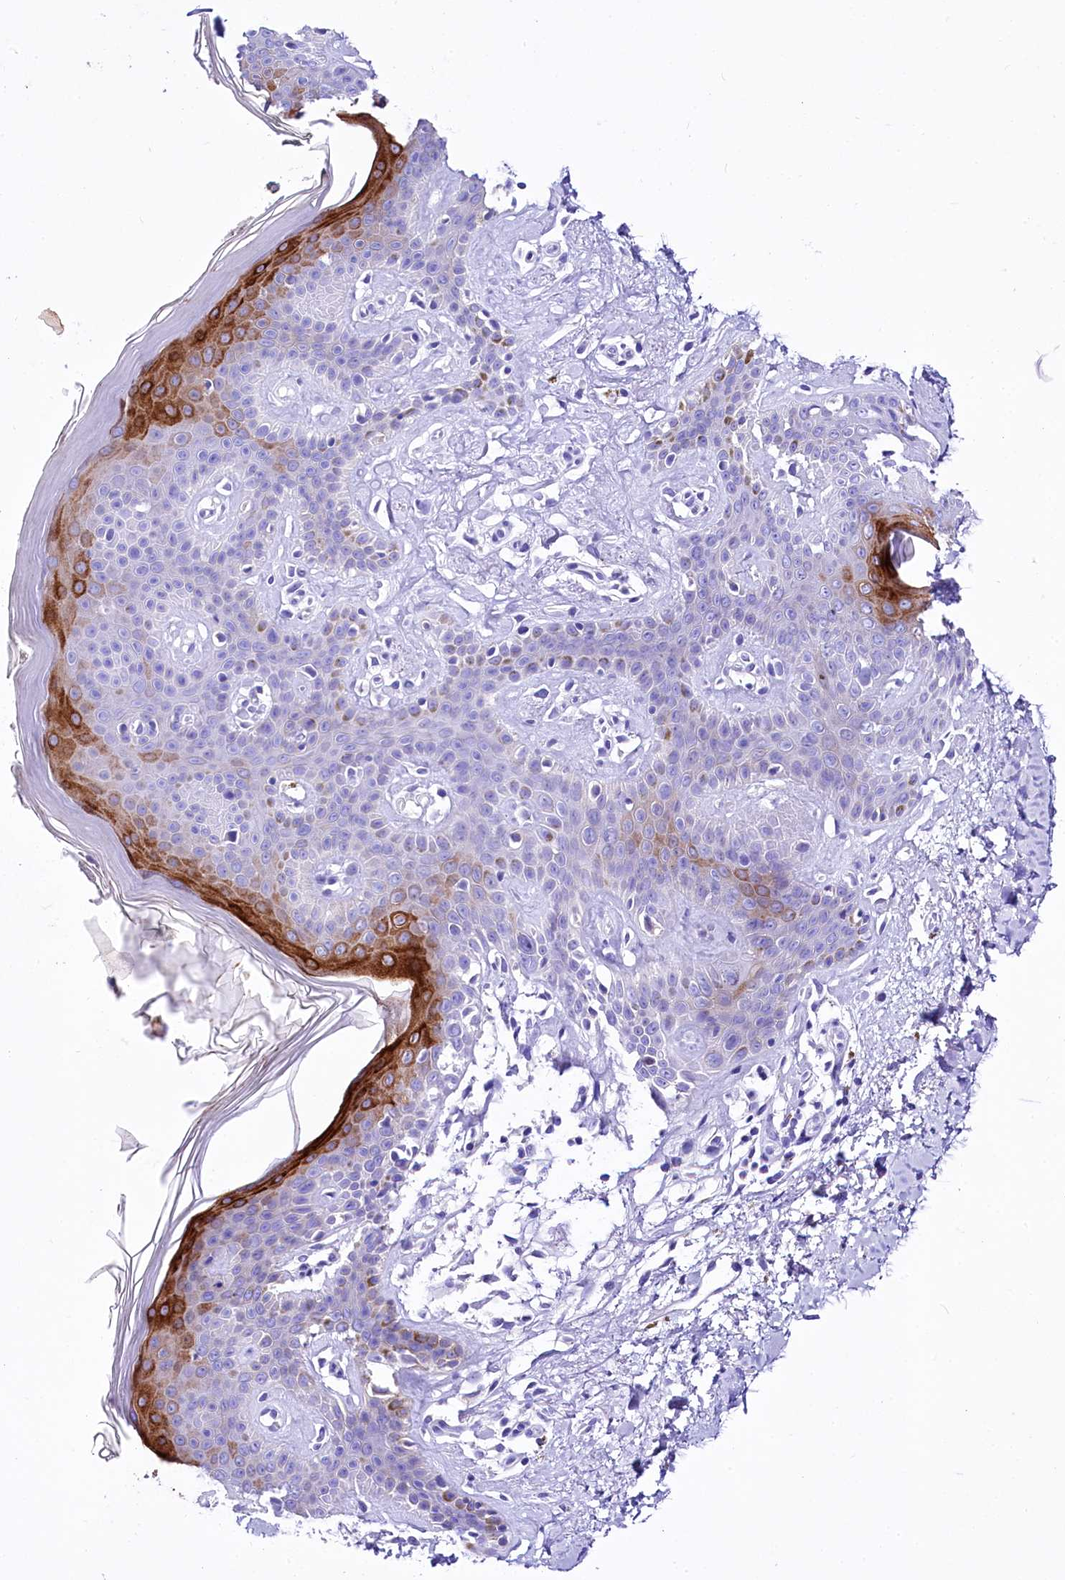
{"staining": {"intensity": "negative", "quantity": "none", "location": "none"}, "tissue": "skin", "cell_type": "Fibroblasts", "image_type": "normal", "snomed": [{"axis": "morphology", "description": "Normal tissue, NOS"}, {"axis": "topography", "description": "Skin"}], "caption": "This is an immunohistochemistry photomicrograph of normal skin. There is no staining in fibroblasts.", "gene": "A2ML1", "patient": {"sex": "female", "age": 64}}